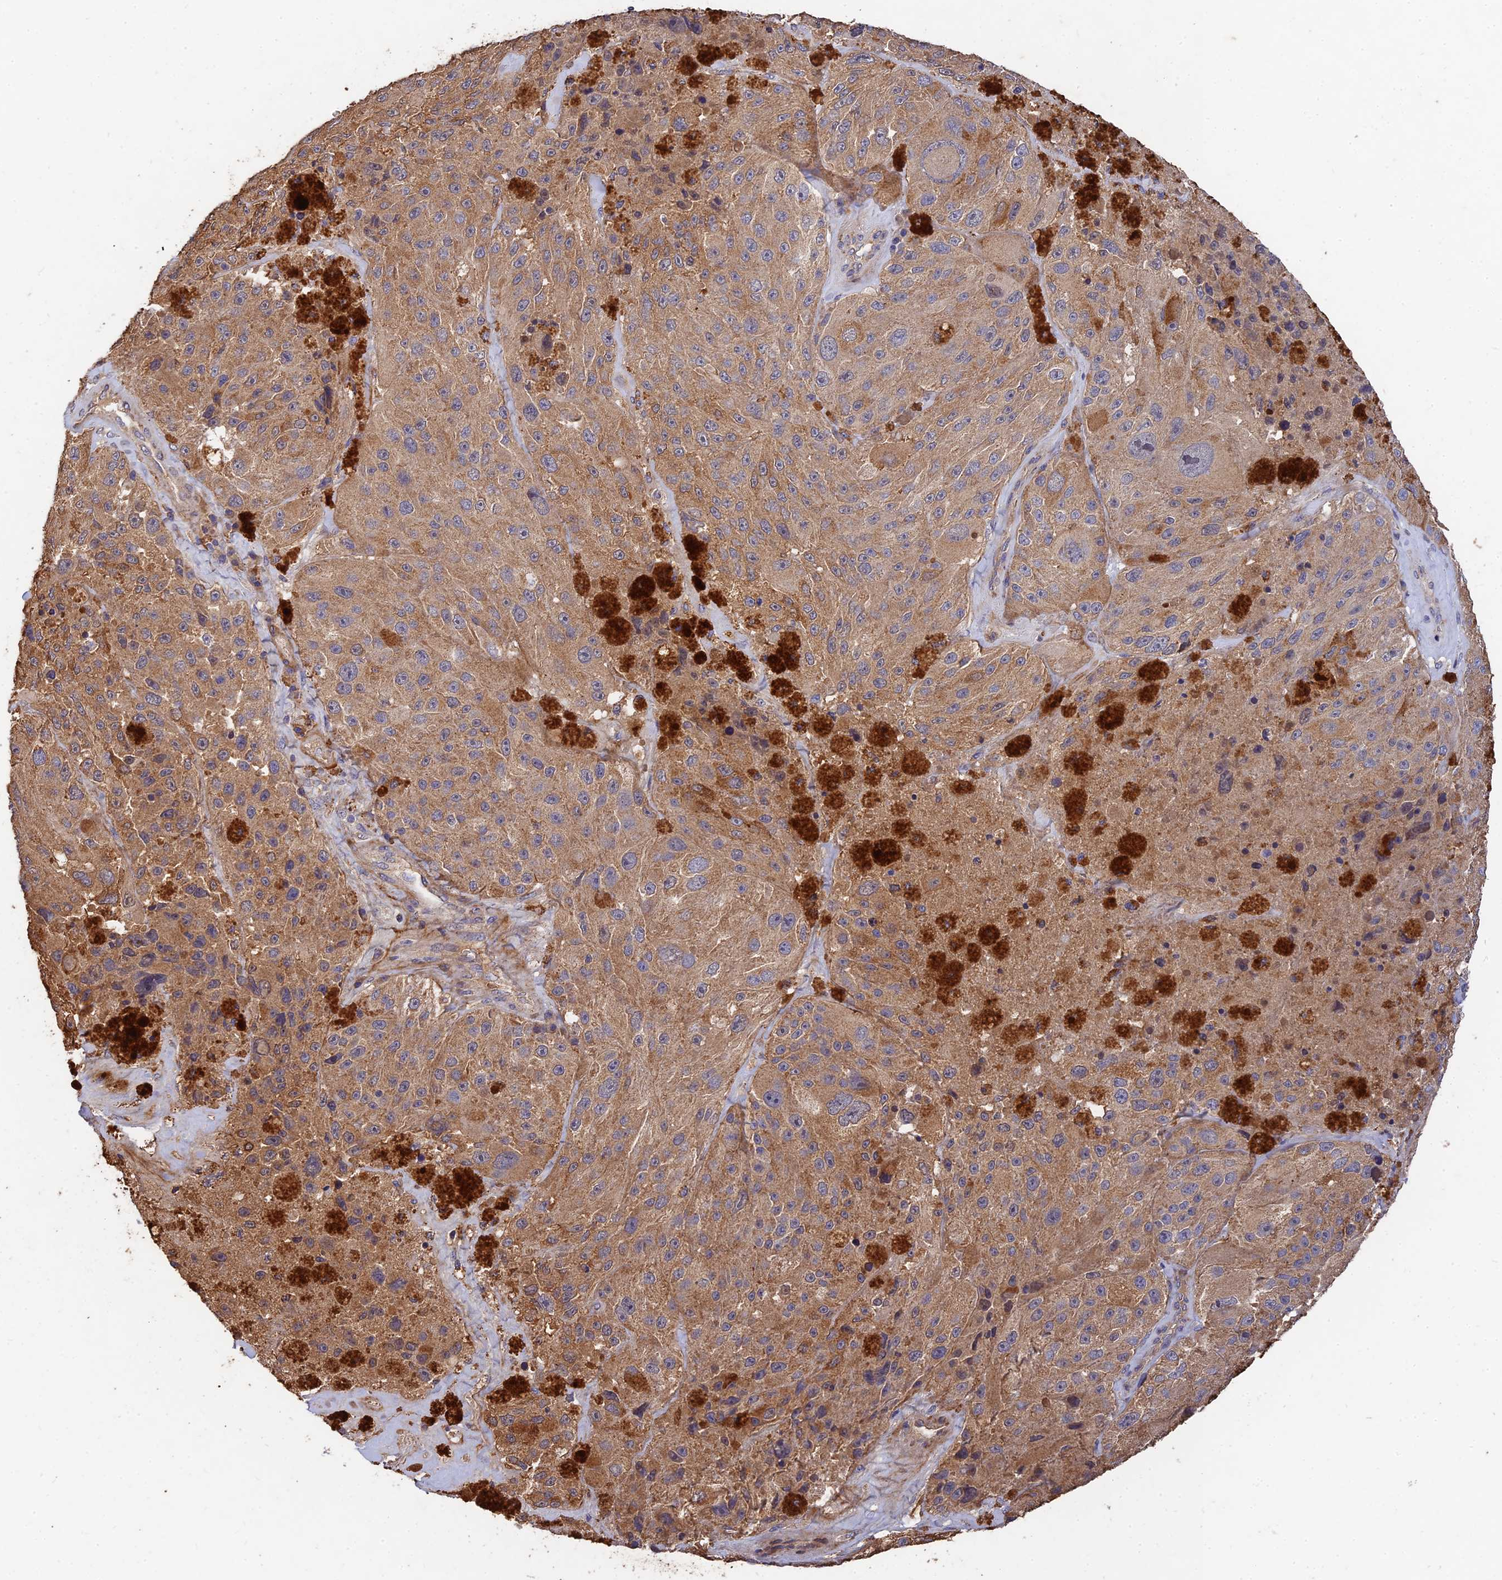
{"staining": {"intensity": "moderate", "quantity": ">75%", "location": "cytoplasmic/membranous"}, "tissue": "melanoma", "cell_type": "Tumor cells", "image_type": "cancer", "snomed": [{"axis": "morphology", "description": "Malignant melanoma, Metastatic site"}, {"axis": "topography", "description": "Lymph node"}], "caption": "Moderate cytoplasmic/membranous staining is identified in about >75% of tumor cells in melanoma.", "gene": "SLC38A11", "patient": {"sex": "male", "age": 62}}